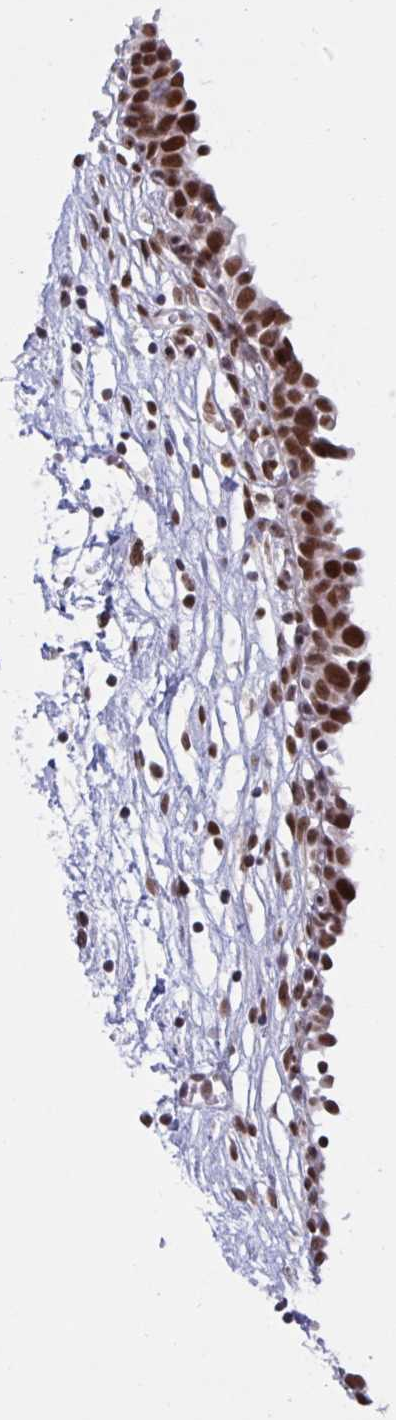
{"staining": {"intensity": "strong", "quantity": ">75%", "location": "nuclear"}, "tissue": "urinary bladder", "cell_type": "Urothelial cells", "image_type": "normal", "snomed": [{"axis": "morphology", "description": "Normal tissue, NOS"}, {"axis": "topography", "description": "Urinary bladder"}], "caption": "A brown stain labels strong nuclear positivity of a protein in urothelial cells of unremarkable urinary bladder. (IHC, brightfield microscopy, high magnification).", "gene": "PHF10", "patient": {"sex": "male", "age": 37}}